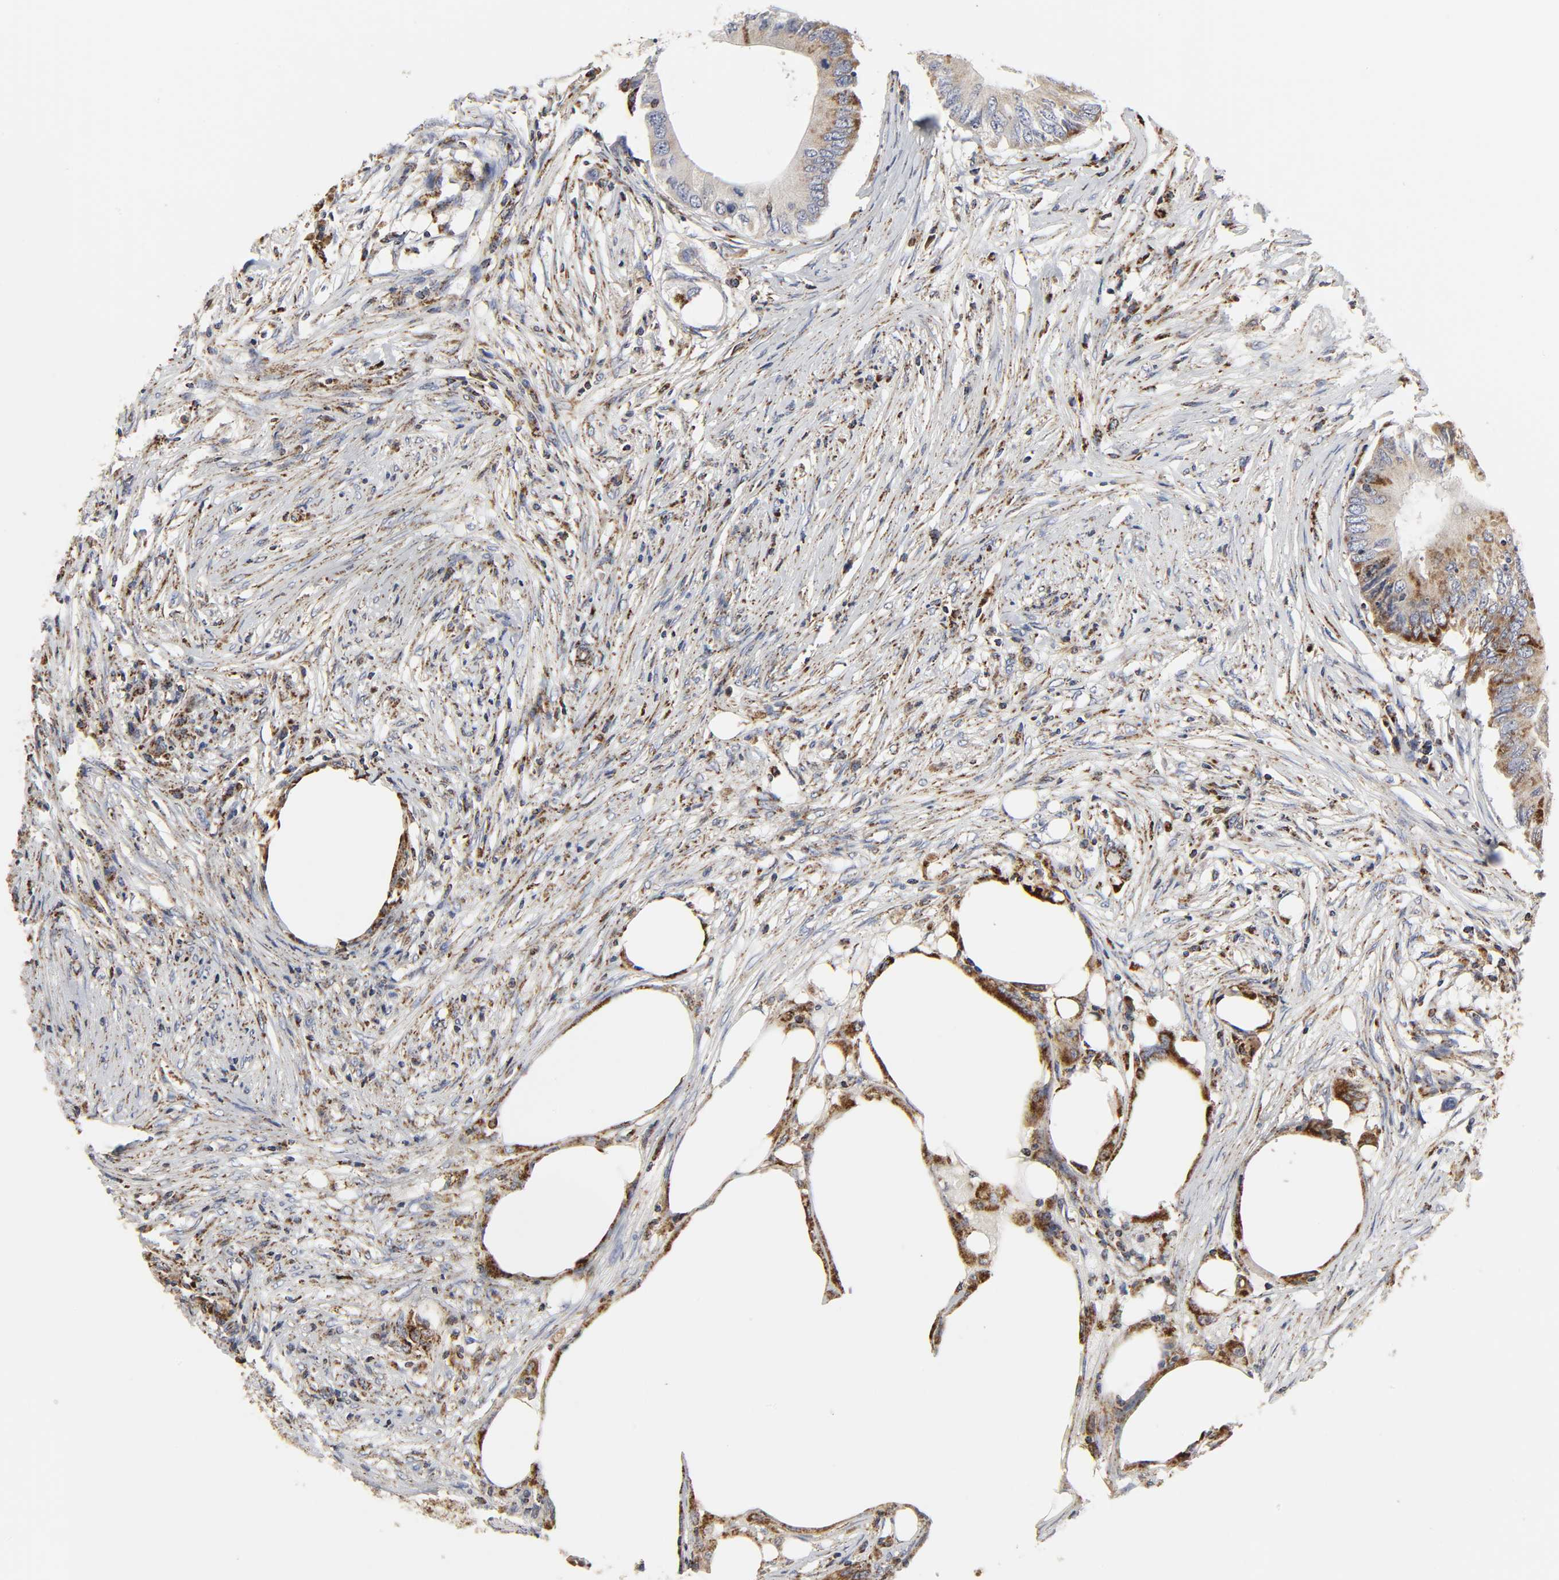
{"staining": {"intensity": "moderate", "quantity": ">75%", "location": "cytoplasmic/membranous"}, "tissue": "colorectal cancer", "cell_type": "Tumor cells", "image_type": "cancer", "snomed": [{"axis": "morphology", "description": "Adenocarcinoma, NOS"}, {"axis": "topography", "description": "Colon"}], "caption": "This is an image of immunohistochemistry (IHC) staining of colorectal adenocarcinoma, which shows moderate expression in the cytoplasmic/membranous of tumor cells.", "gene": "COX6B1", "patient": {"sex": "male", "age": 71}}